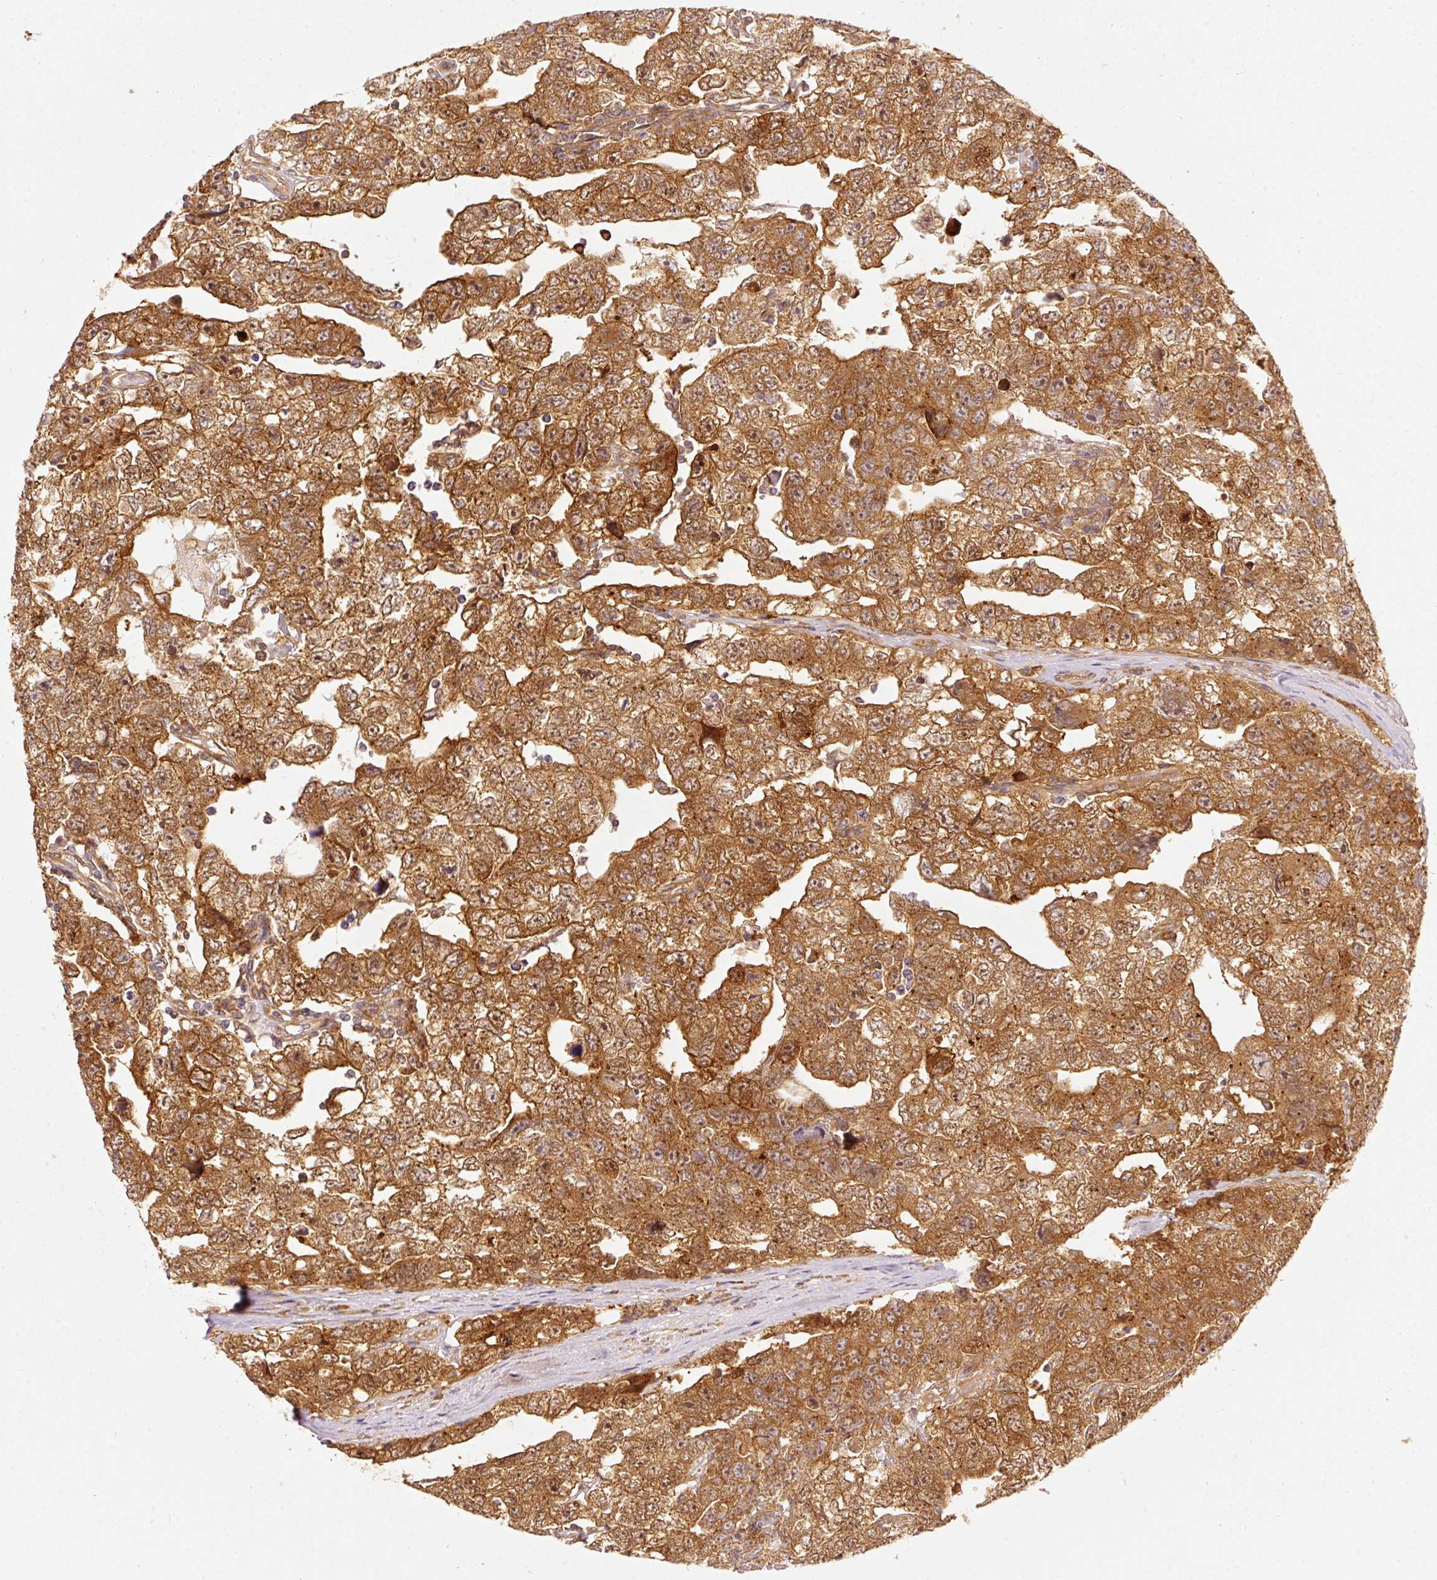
{"staining": {"intensity": "strong", "quantity": ">75%", "location": "cytoplasmic/membranous"}, "tissue": "testis cancer", "cell_type": "Tumor cells", "image_type": "cancer", "snomed": [{"axis": "morphology", "description": "Carcinoma, Embryonal, NOS"}, {"axis": "topography", "description": "Testis"}], "caption": "This histopathology image displays testis embryonal carcinoma stained with immunohistochemistry (IHC) to label a protein in brown. The cytoplasmic/membranous of tumor cells show strong positivity for the protein. Nuclei are counter-stained blue.", "gene": "EIF3B", "patient": {"sex": "male", "age": 22}}